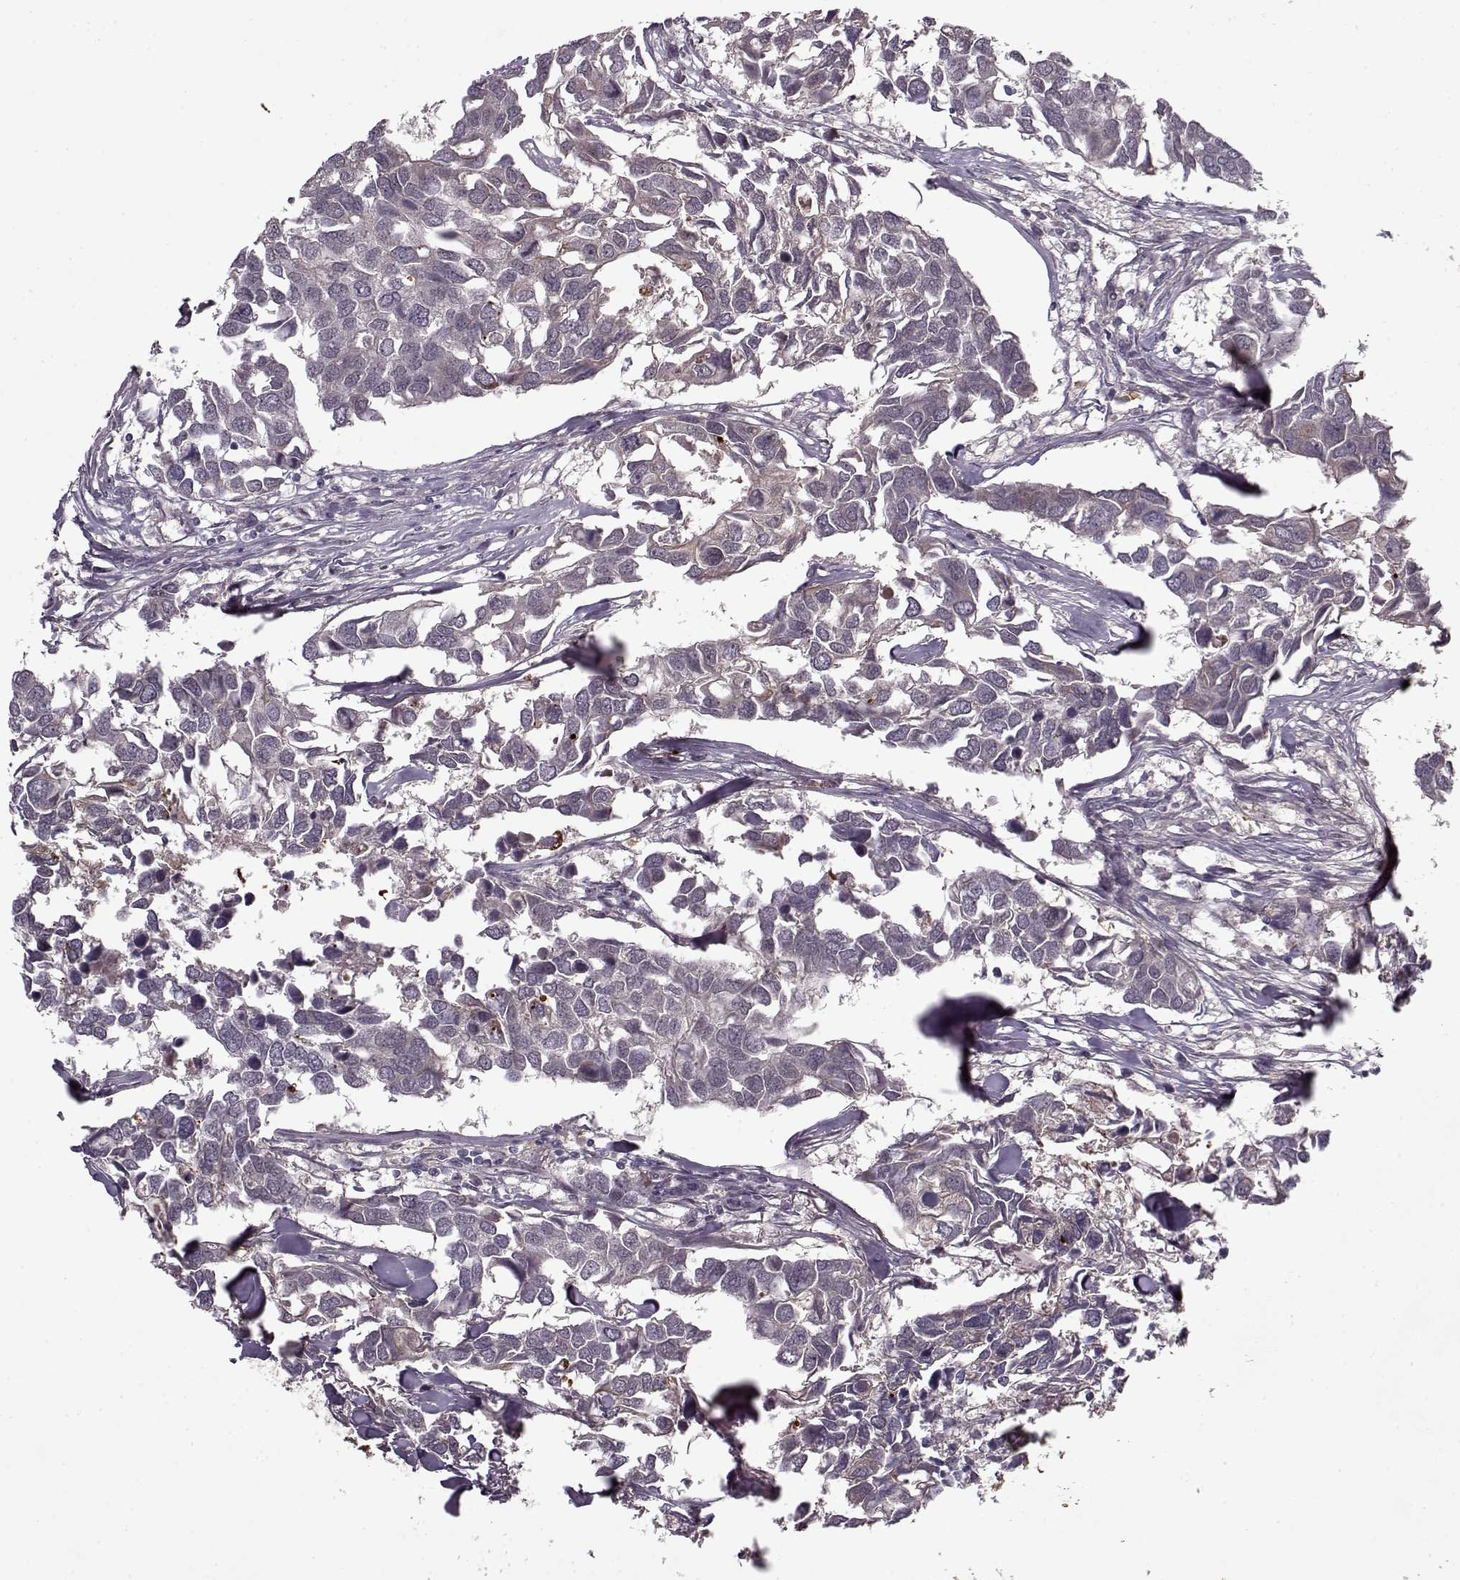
{"staining": {"intensity": "strong", "quantity": "<25%", "location": "cytoplasmic/membranous"}, "tissue": "breast cancer", "cell_type": "Tumor cells", "image_type": "cancer", "snomed": [{"axis": "morphology", "description": "Duct carcinoma"}, {"axis": "topography", "description": "Breast"}], "caption": "Human breast intraductal carcinoma stained for a protein (brown) displays strong cytoplasmic/membranous positive positivity in approximately <25% of tumor cells.", "gene": "DENND4B", "patient": {"sex": "female", "age": 83}}